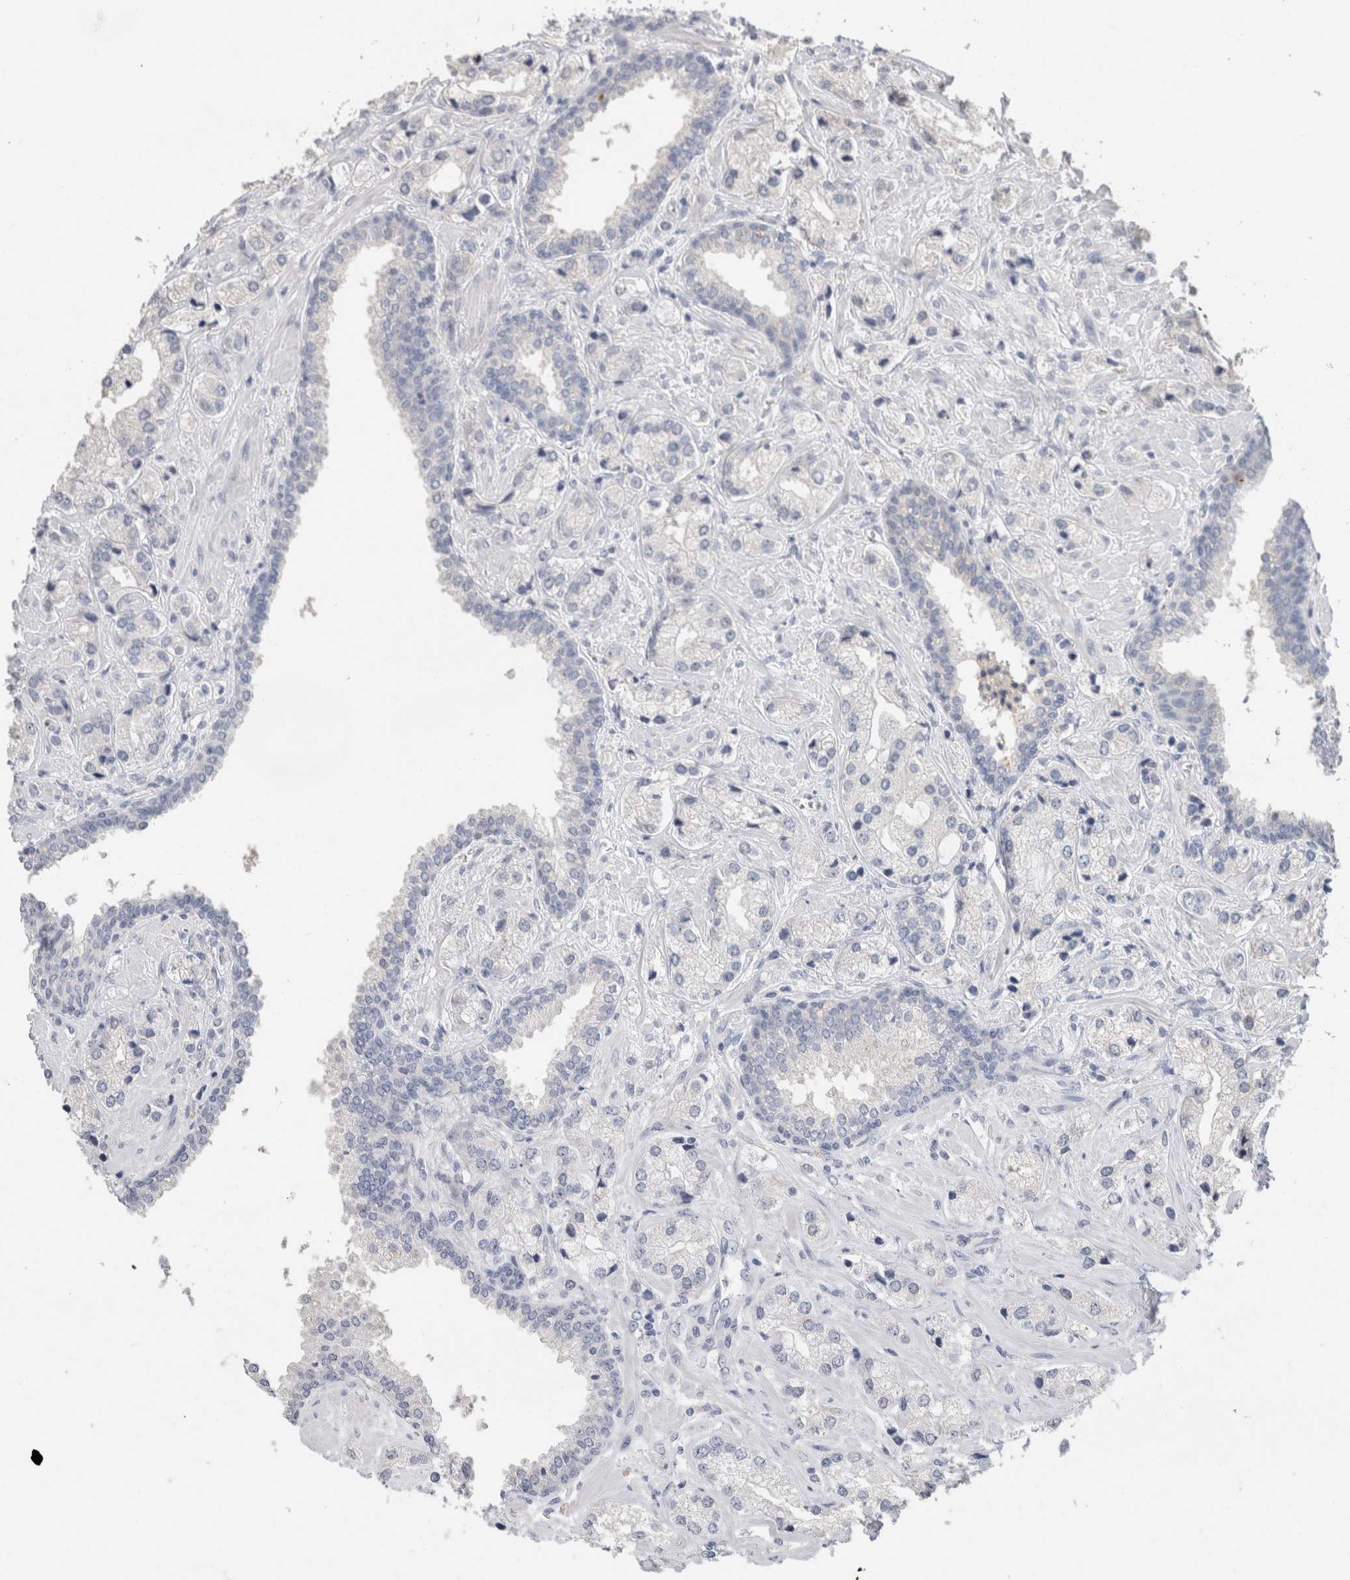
{"staining": {"intensity": "negative", "quantity": "none", "location": "none"}, "tissue": "prostate cancer", "cell_type": "Tumor cells", "image_type": "cancer", "snomed": [{"axis": "morphology", "description": "Adenocarcinoma, High grade"}, {"axis": "topography", "description": "Prostate"}], "caption": "An immunohistochemistry (IHC) image of adenocarcinoma (high-grade) (prostate) is shown. There is no staining in tumor cells of adenocarcinoma (high-grade) (prostate).", "gene": "SCGB1A1", "patient": {"sex": "male", "age": 66}}